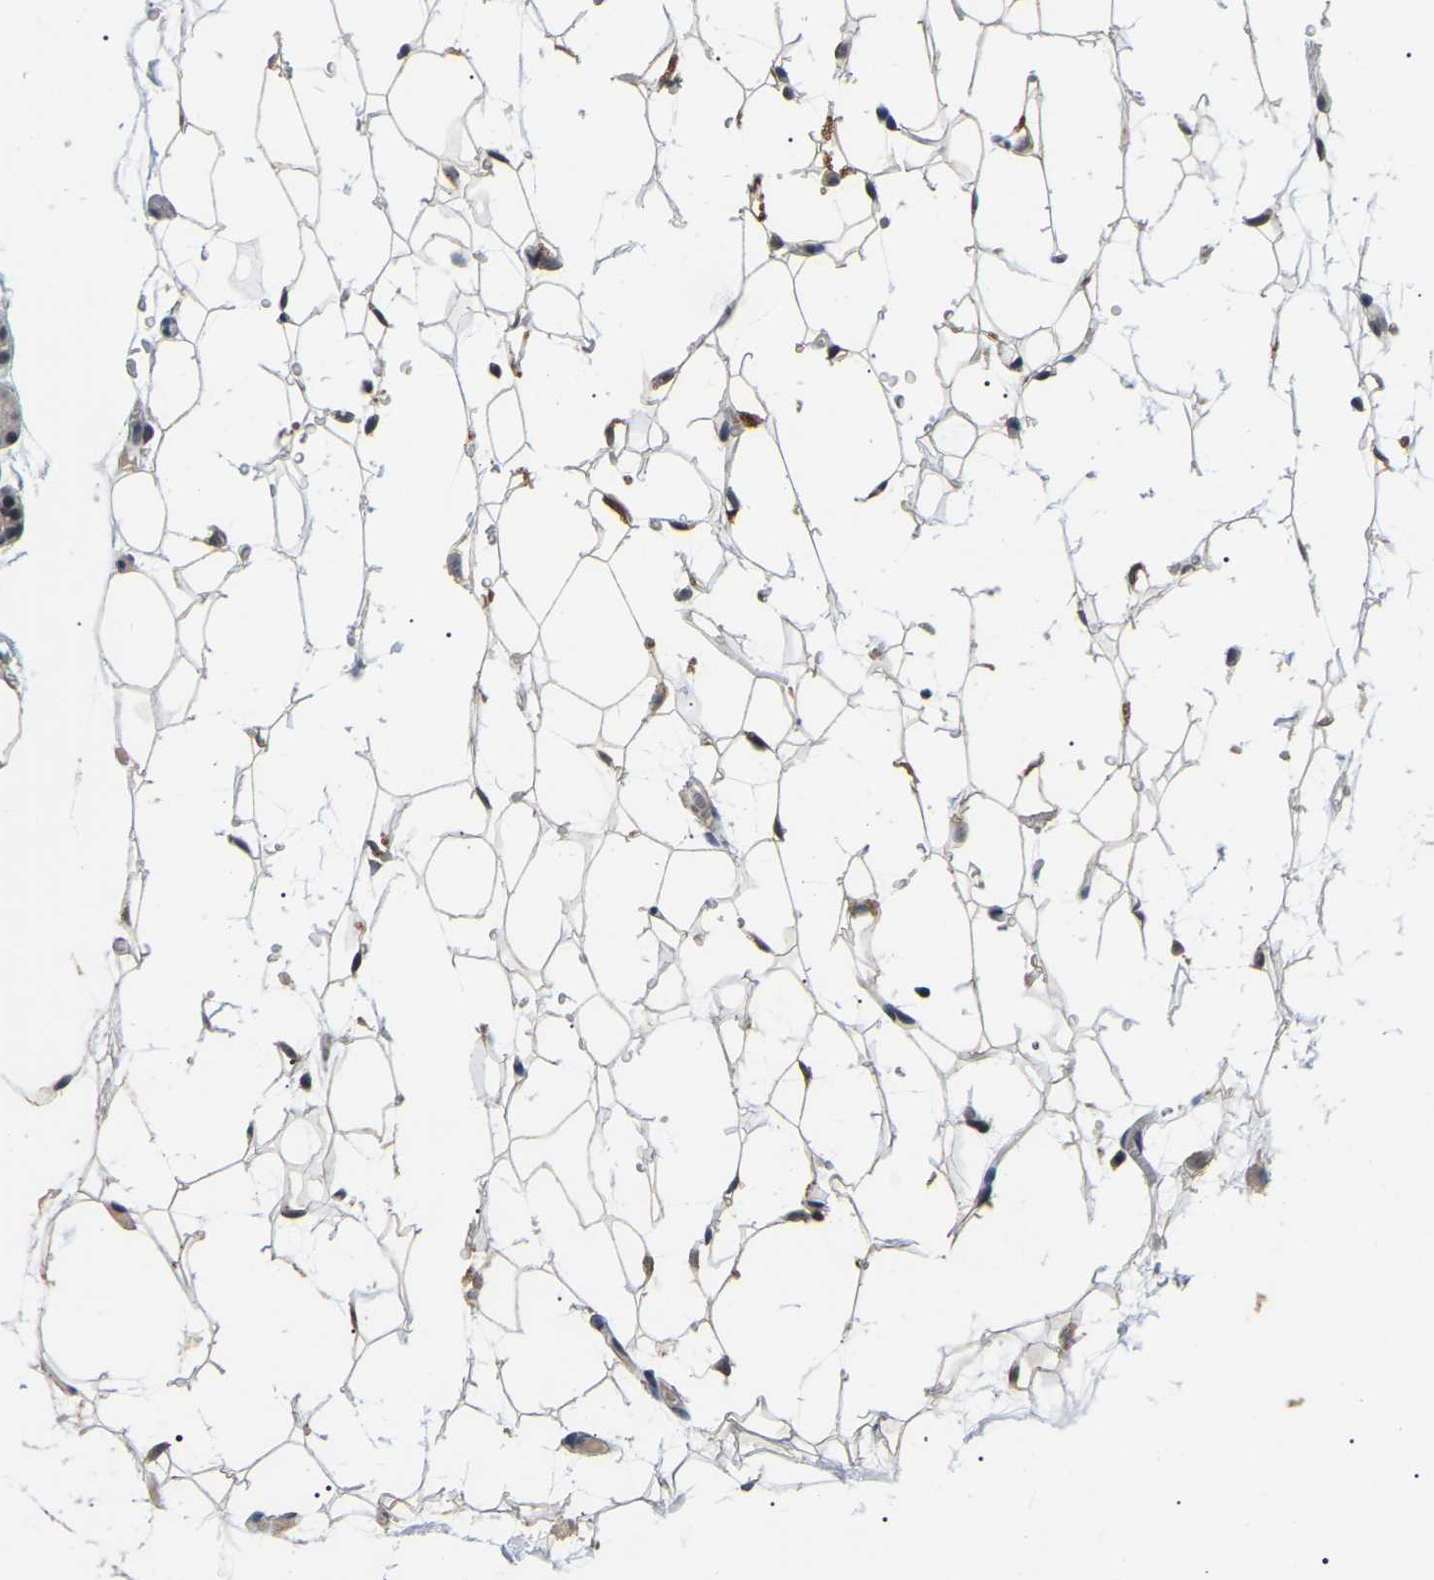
{"staining": {"intensity": "moderate", "quantity": ">75%", "location": "cytoplasmic/membranous,nuclear"}, "tissue": "parathyroid gland", "cell_type": "Glandular cells", "image_type": "normal", "snomed": [{"axis": "morphology", "description": "Normal tissue, NOS"}, {"axis": "morphology", "description": "Adenoma, NOS"}, {"axis": "topography", "description": "Parathyroid gland"}], "caption": "A histopathology image of parathyroid gland stained for a protein reveals moderate cytoplasmic/membranous,nuclear brown staining in glandular cells. The staining was performed using DAB (3,3'-diaminobenzidine), with brown indicating positive protein expression. Nuclei are stained blue with hematoxylin.", "gene": "PPM1E", "patient": {"sex": "female", "age": 58}}